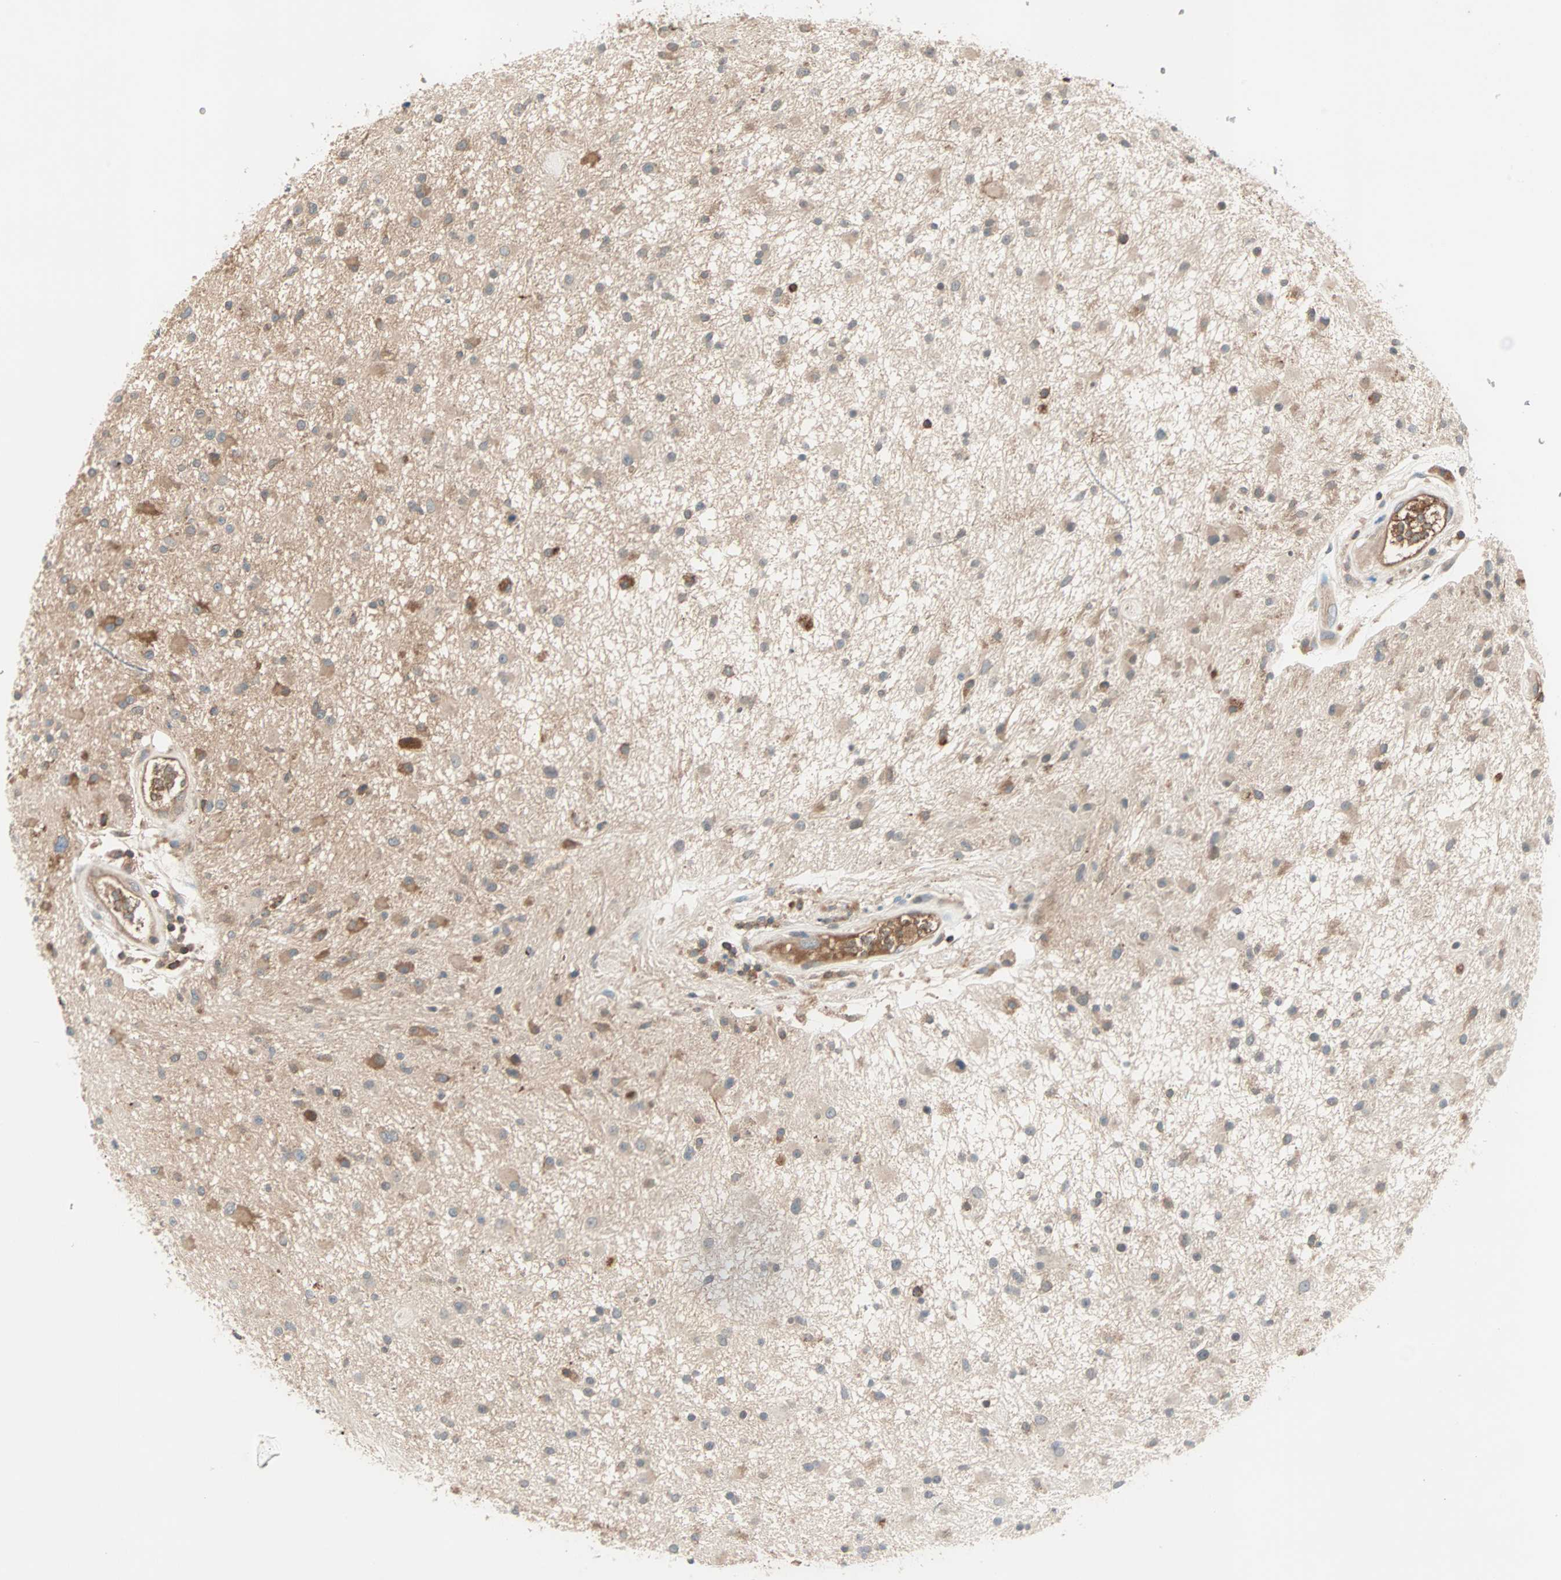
{"staining": {"intensity": "moderate", "quantity": ">75%", "location": "cytoplasmic/membranous"}, "tissue": "glioma", "cell_type": "Tumor cells", "image_type": "cancer", "snomed": [{"axis": "morphology", "description": "Glioma, malignant, High grade"}, {"axis": "topography", "description": "Brain"}], "caption": "There is medium levels of moderate cytoplasmic/membranous expression in tumor cells of glioma, as demonstrated by immunohistochemical staining (brown color).", "gene": "TEC", "patient": {"sex": "male", "age": 33}}